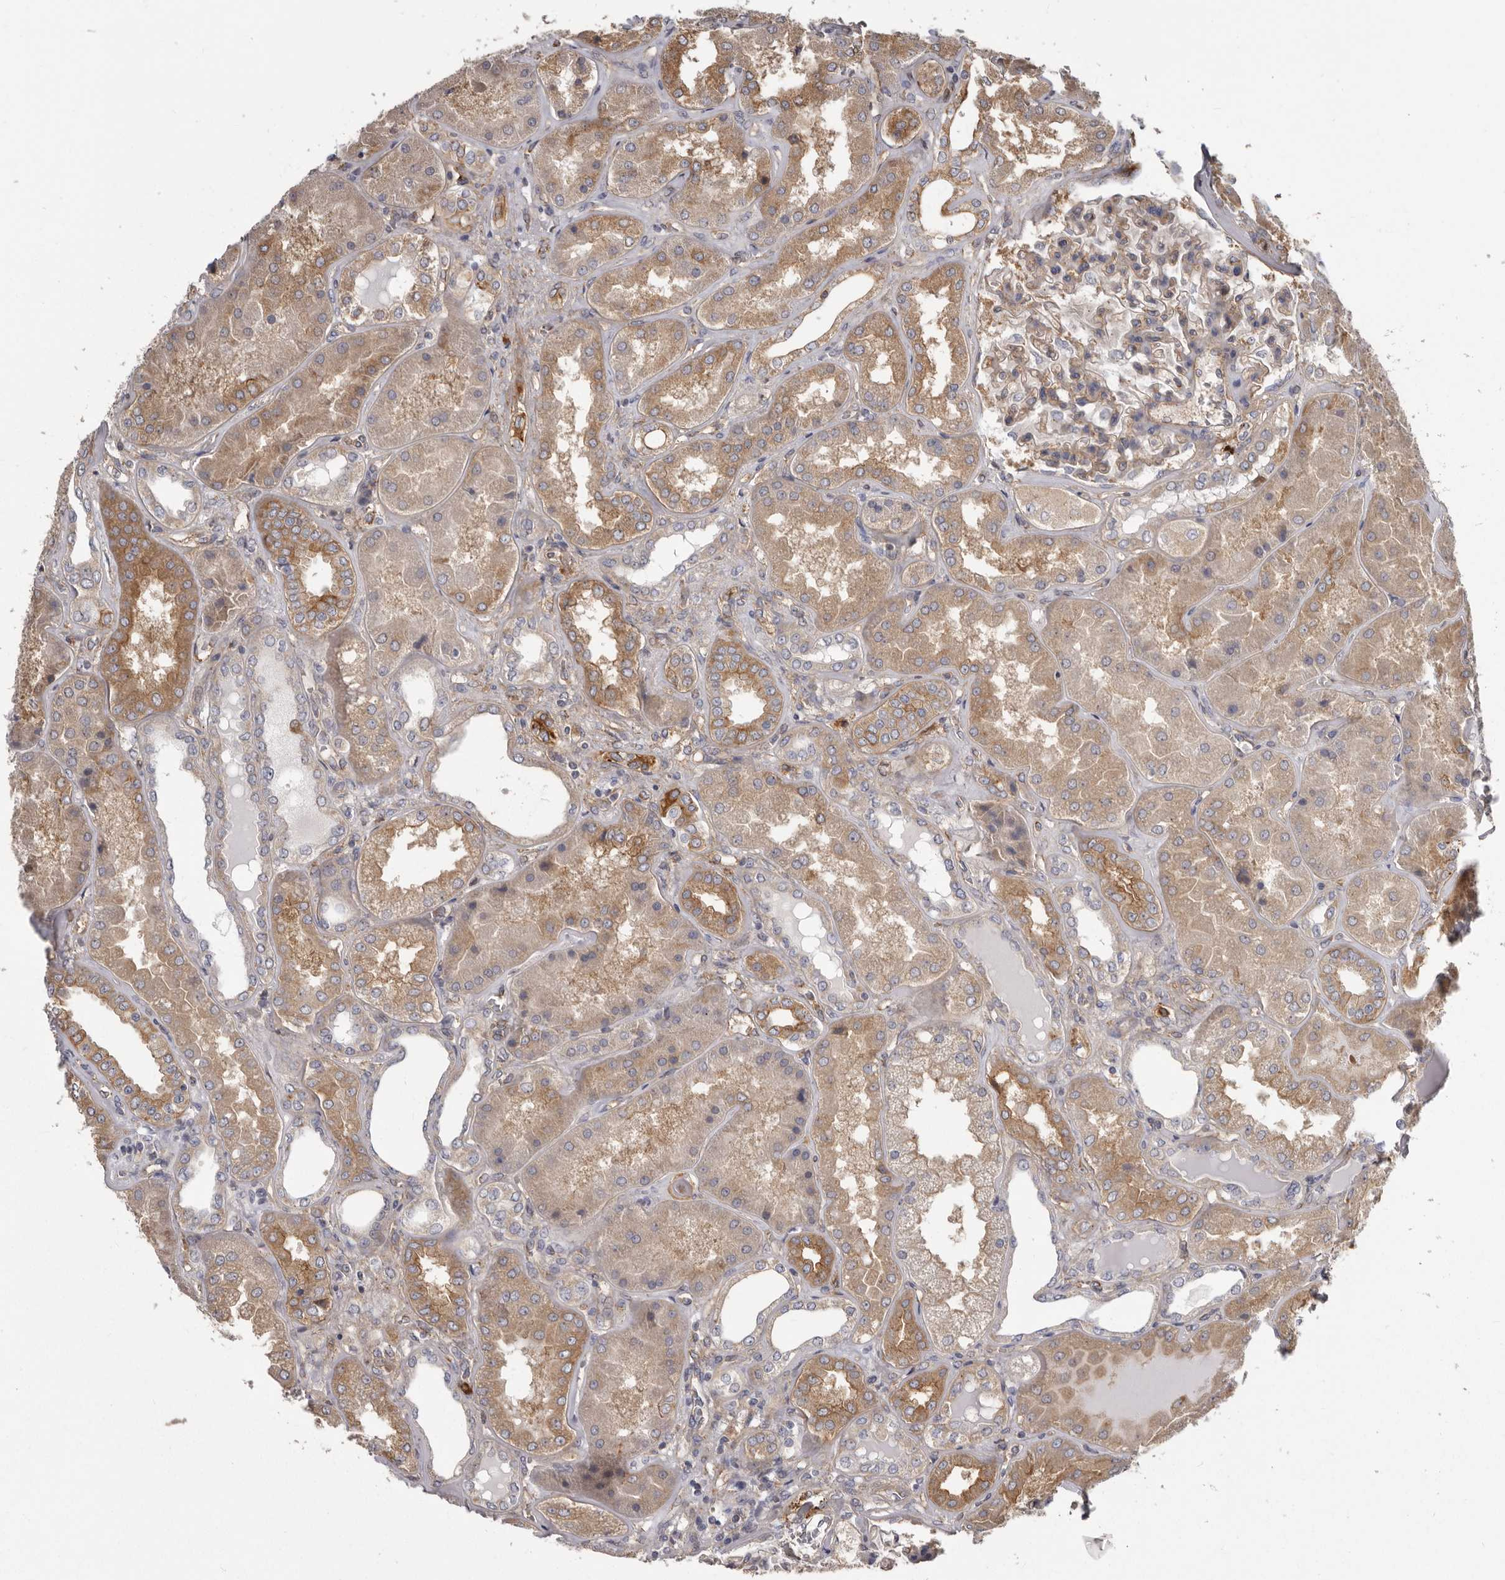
{"staining": {"intensity": "moderate", "quantity": ">75%", "location": "cytoplasmic/membranous"}, "tissue": "kidney", "cell_type": "Cells in glomeruli", "image_type": "normal", "snomed": [{"axis": "morphology", "description": "Normal tissue, NOS"}, {"axis": "topography", "description": "Kidney"}], "caption": "Immunohistochemistry (IHC) histopathology image of benign kidney: human kidney stained using IHC displays medium levels of moderate protein expression localized specifically in the cytoplasmic/membranous of cells in glomeruli, appearing as a cytoplasmic/membranous brown color.", "gene": "ENAH", "patient": {"sex": "female", "age": 56}}